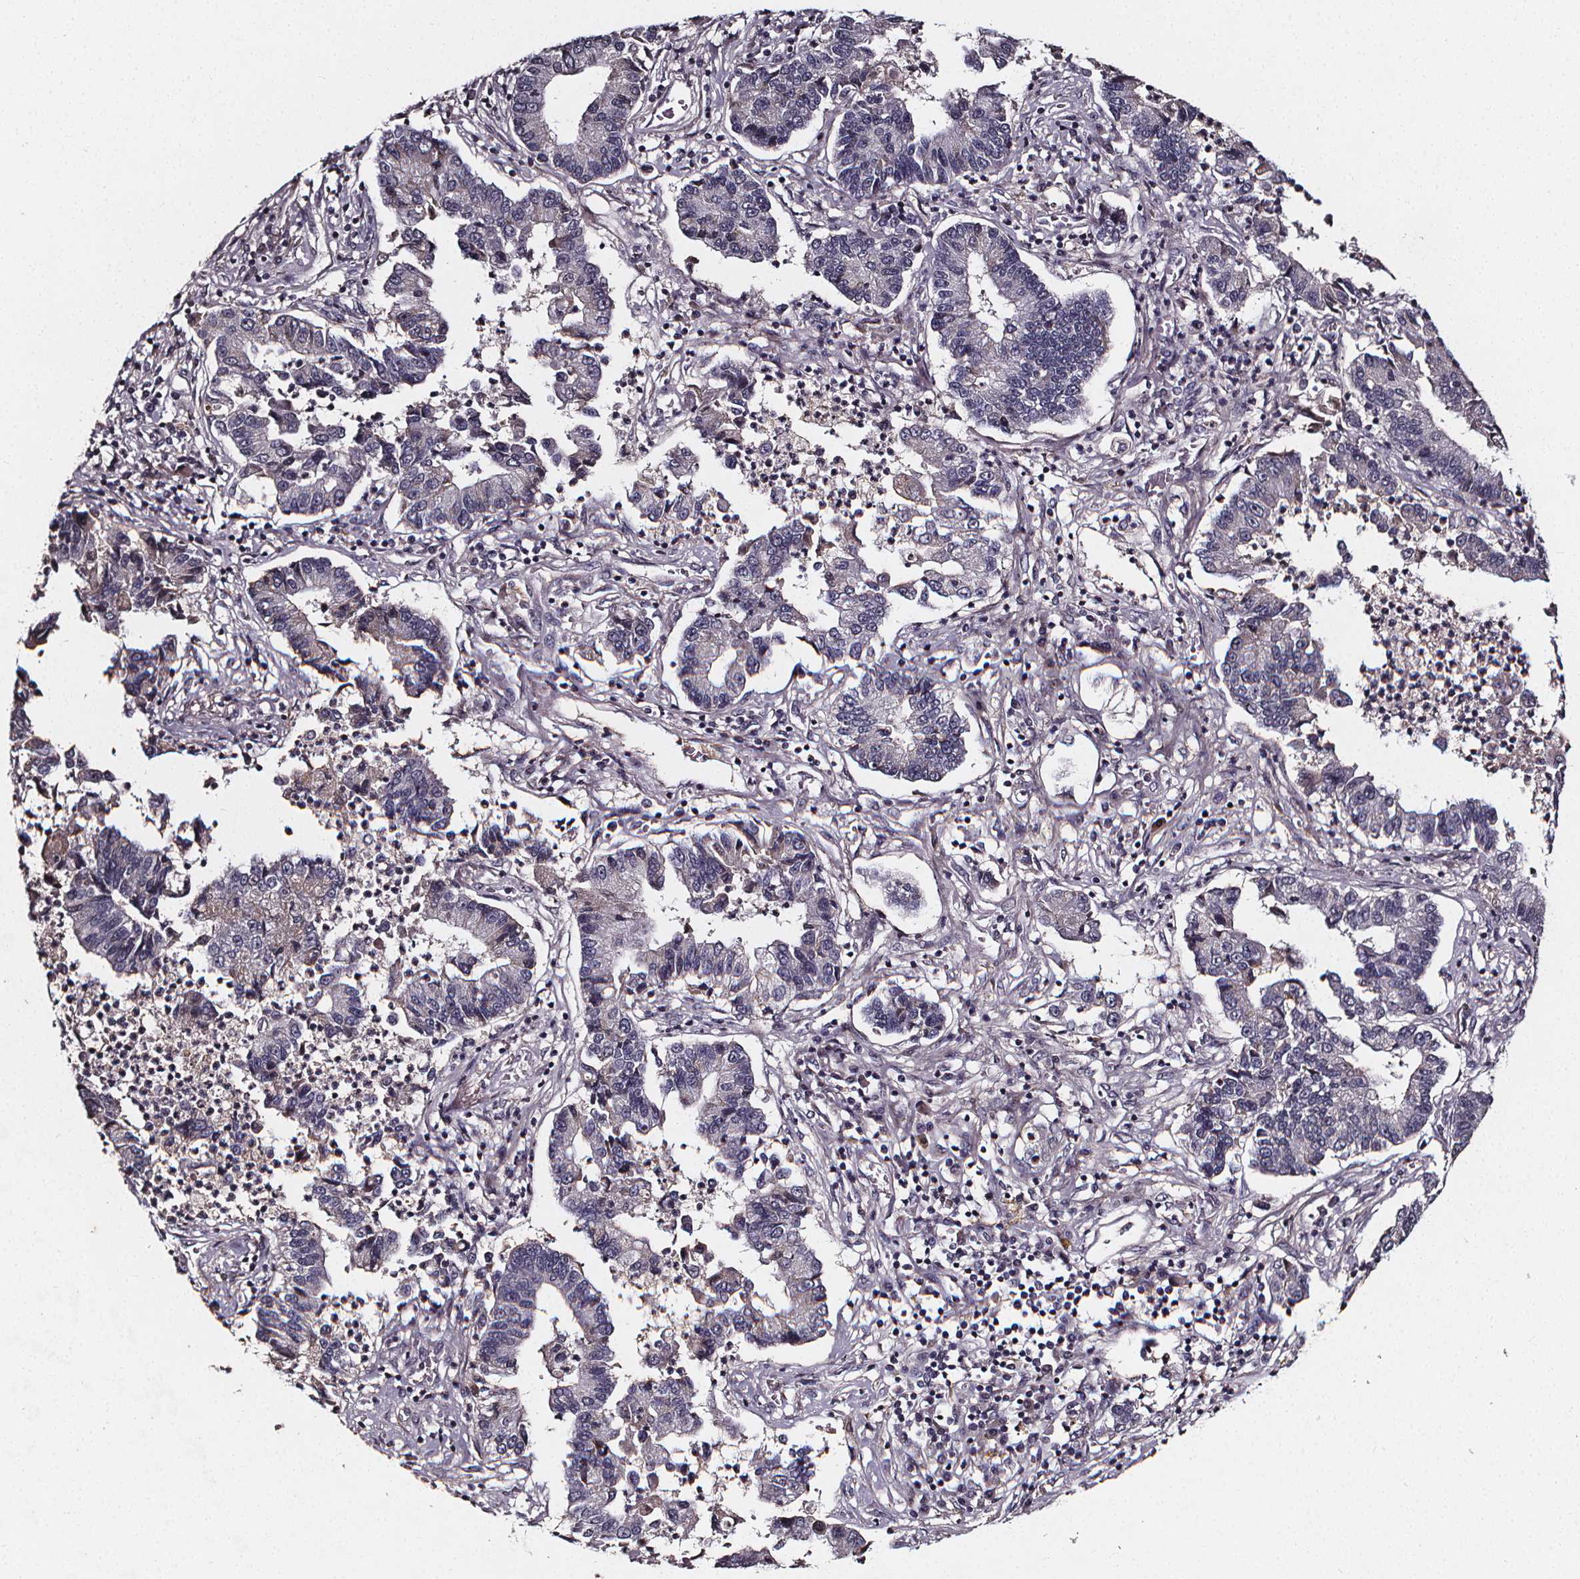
{"staining": {"intensity": "negative", "quantity": "none", "location": "none"}, "tissue": "lung cancer", "cell_type": "Tumor cells", "image_type": "cancer", "snomed": [{"axis": "morphology", "description": "Adenocarcinoma, NOS"}, {"axis": "topography", "description": "Lung"}], "caption": "High power microscopy photomicrograph of an IHC image of lung cancer (adenocarcinoma), revealing no significant expression in tumor cells.", "gene": "SPAG8", "patient": {"sex": "female", "age": 57}}